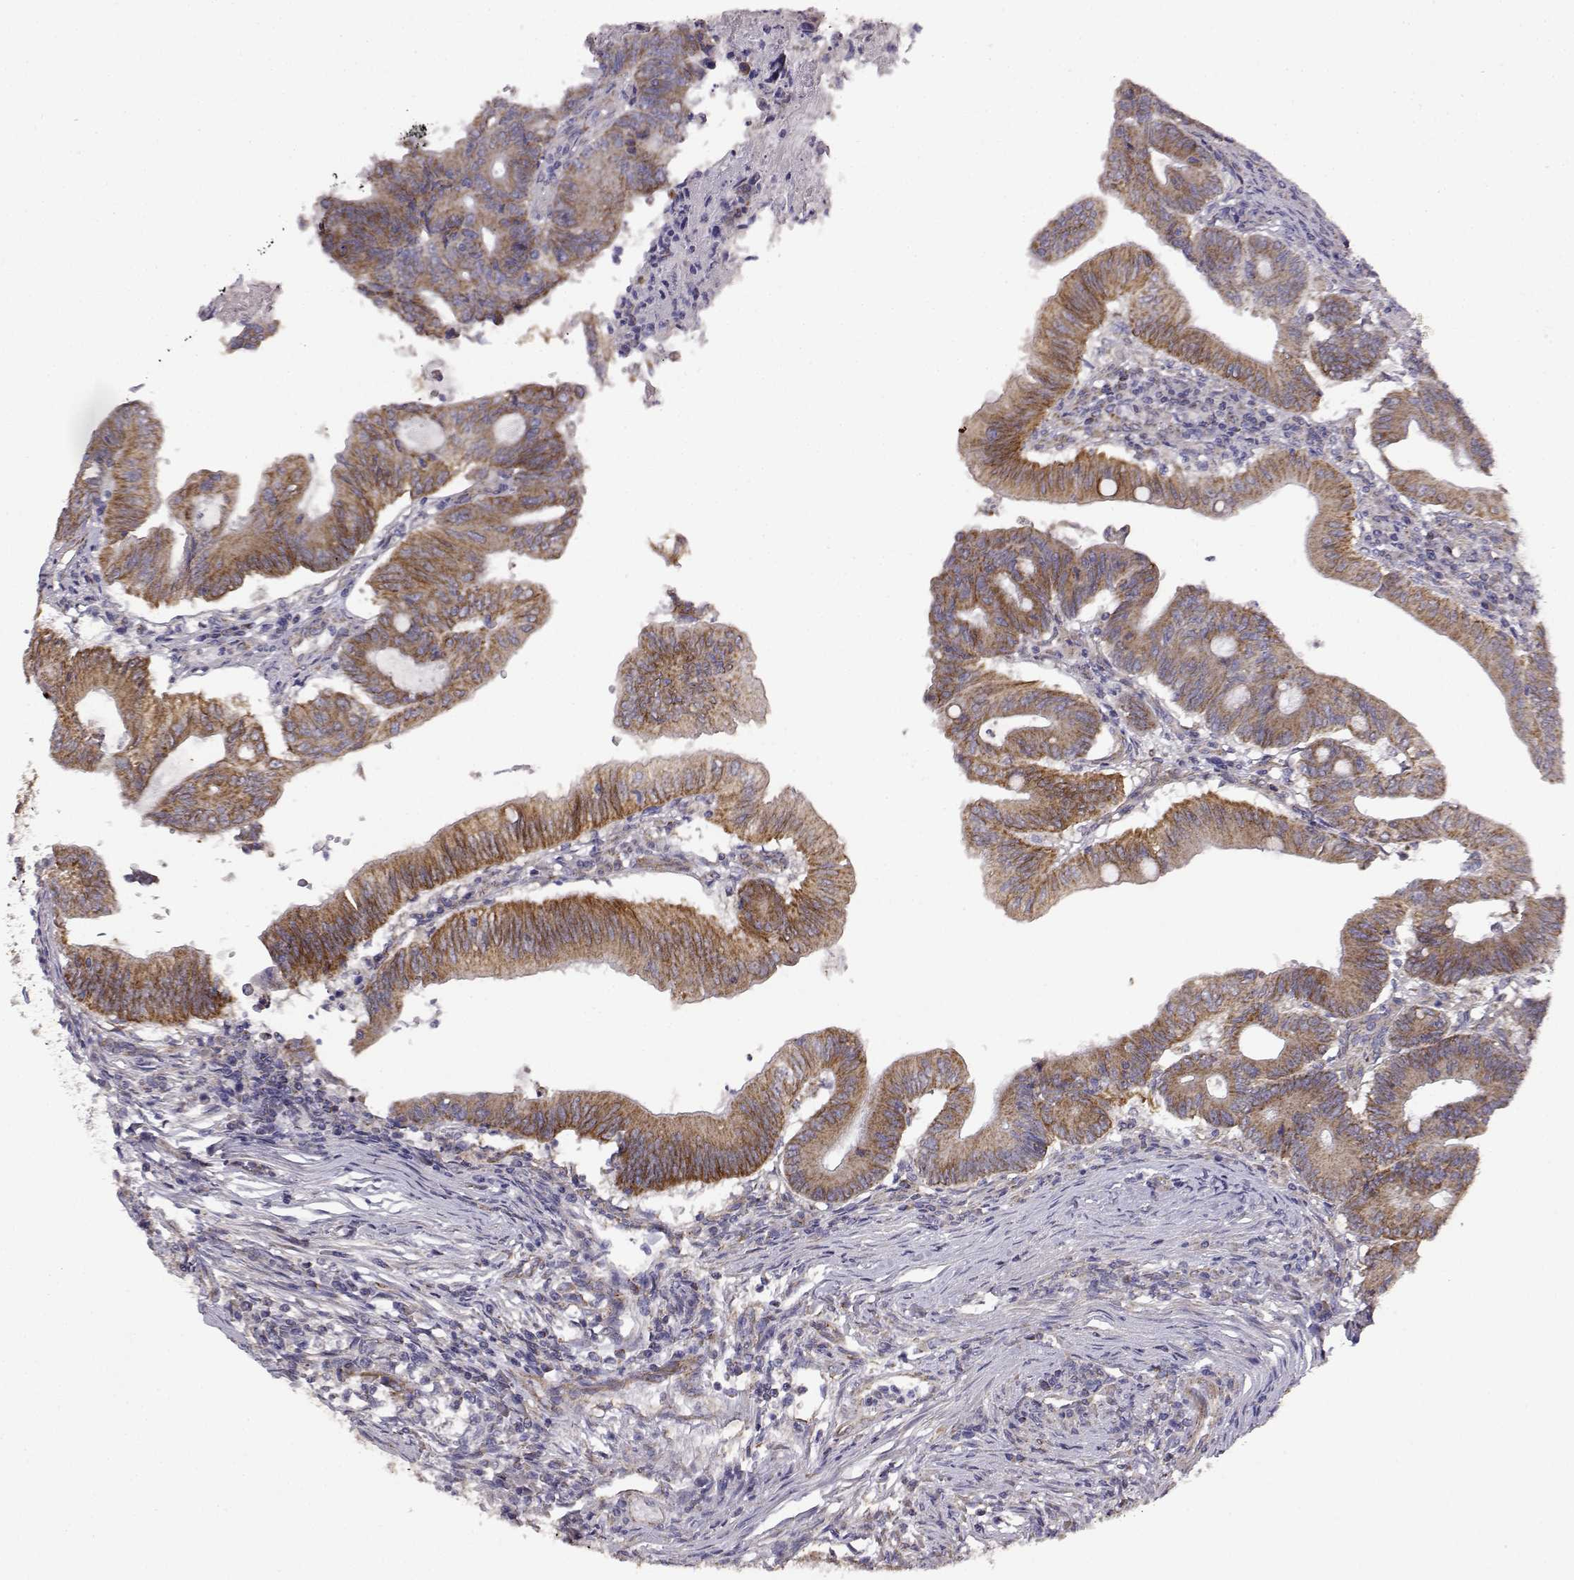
{"staining": {"intensity": "moderate", "quantity": ">75%", "location": "cytoplasmic/membranous"}, "tissue": "colorectal cancer", "cell_type": "Tumor cells", "image_type": "cancer", "snomed": [{"axis": "morphology", "description": "Adenocarcinoma, NOS"}, {"axis": "topography", "description": "Colon"}], "caption": "Protein staining exhibits moderate cytoplasmic/membranous expression in about >75% of tumor cells in adenocarcinoma (colorectal).", "gene": "DDC", "patient": {"sex": "female", "age": 70}}